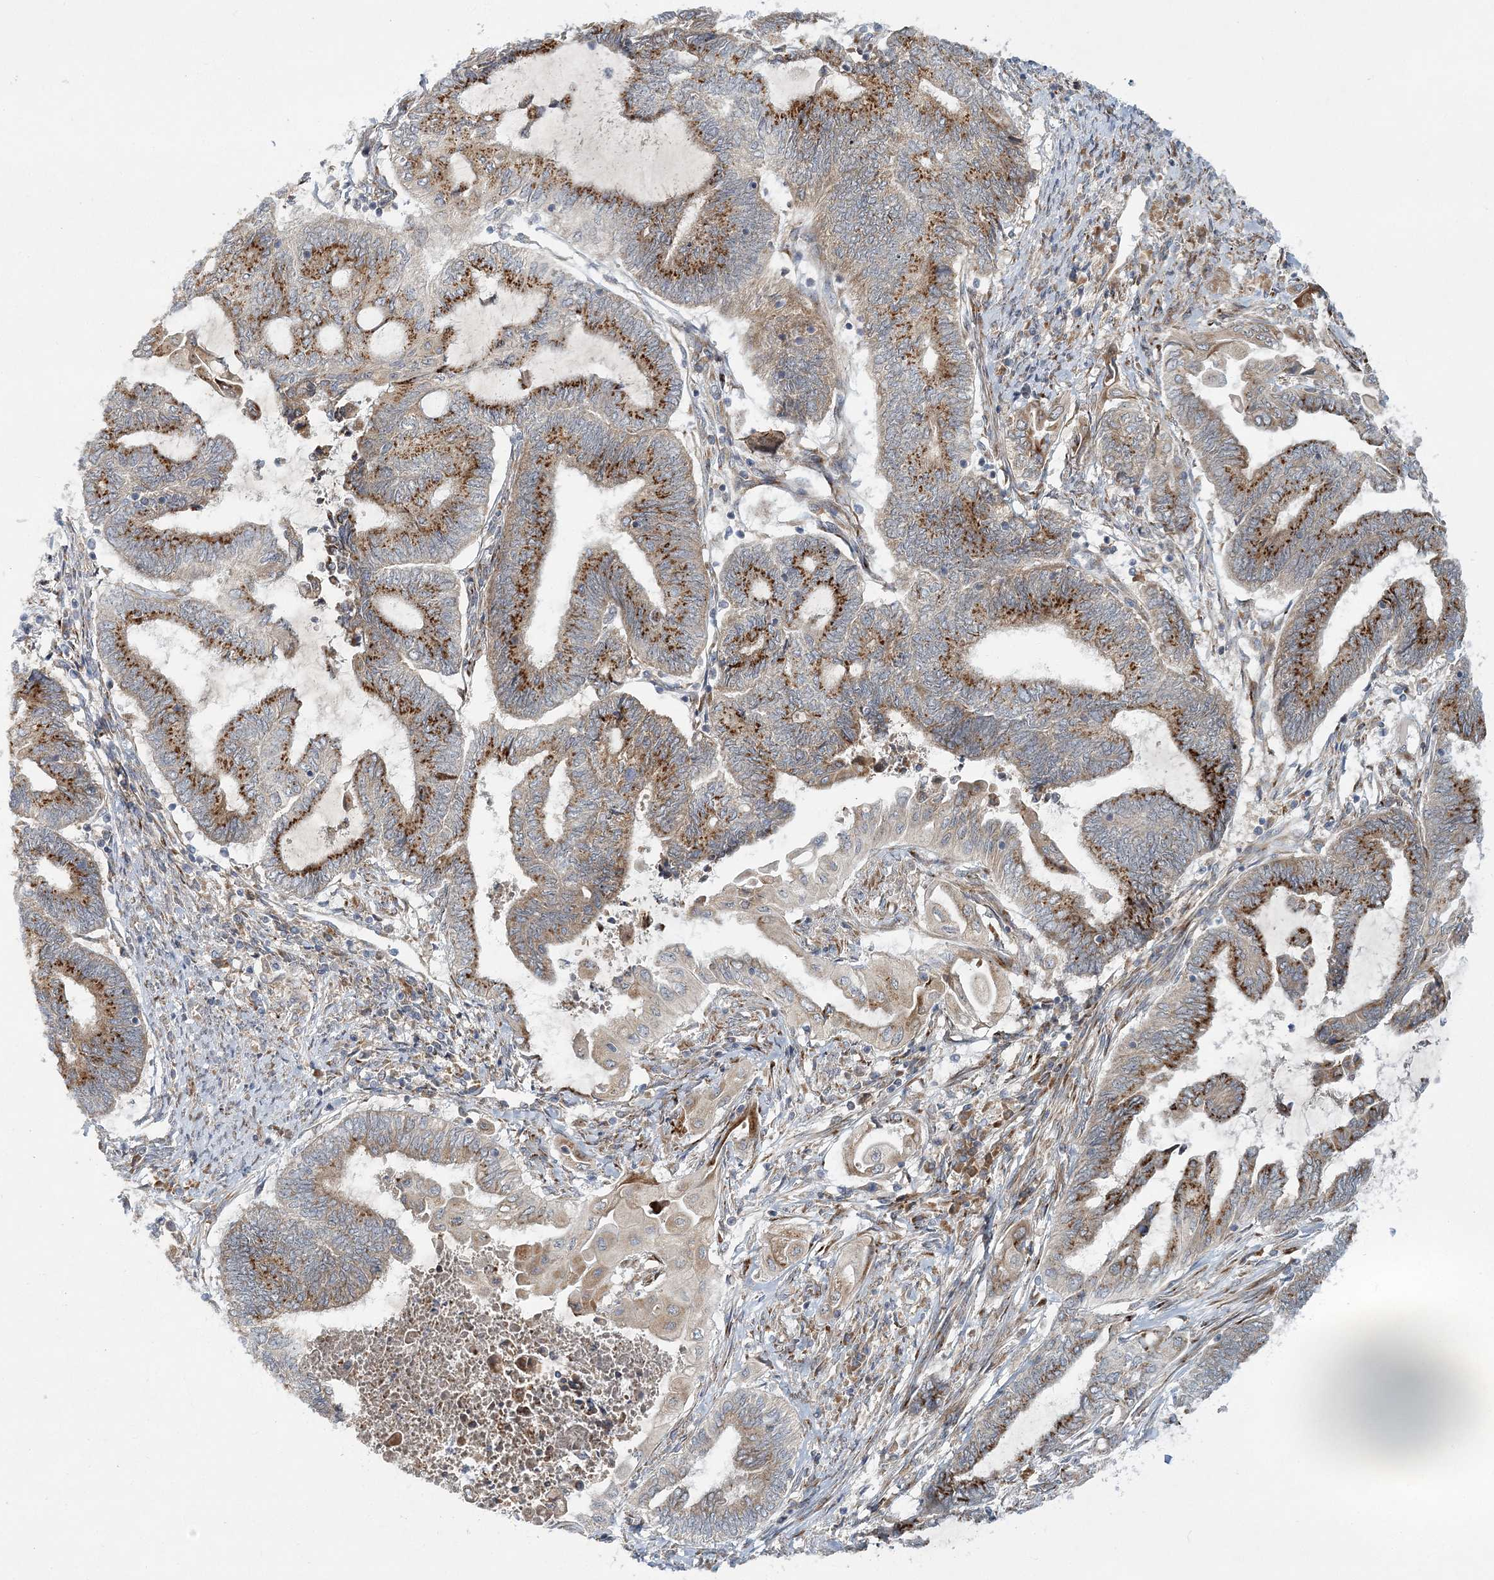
{"staining": {"intensity": "strong", "quantity": "25%-75%", "location": "cytoplasmic/membranous"}, "tissue": "endometrial cancer", "cell_type": "Tumor cells", "image_type": "cancer", "snomed": [{"axis": "morphology", "description": "Adenocarcinoma, NOS"}, {"axis": "topography", "description": "Uterus"}, {"axis": "topography", "description": "Endometrium"}], "caption": "Endometrial cancer (adenocarcinoma) tissue exhibits strong cytoplasmic/membranous staining in approximately 25%-75% of tumor cells, visualized by immunohistochemistry. (DAB (3,3'-diaminobenzidine) IHC, brown staining for protein, blue staining for nuclei).", "gene": "NBAS", "patient": {"sex": "female", "age": 70}}